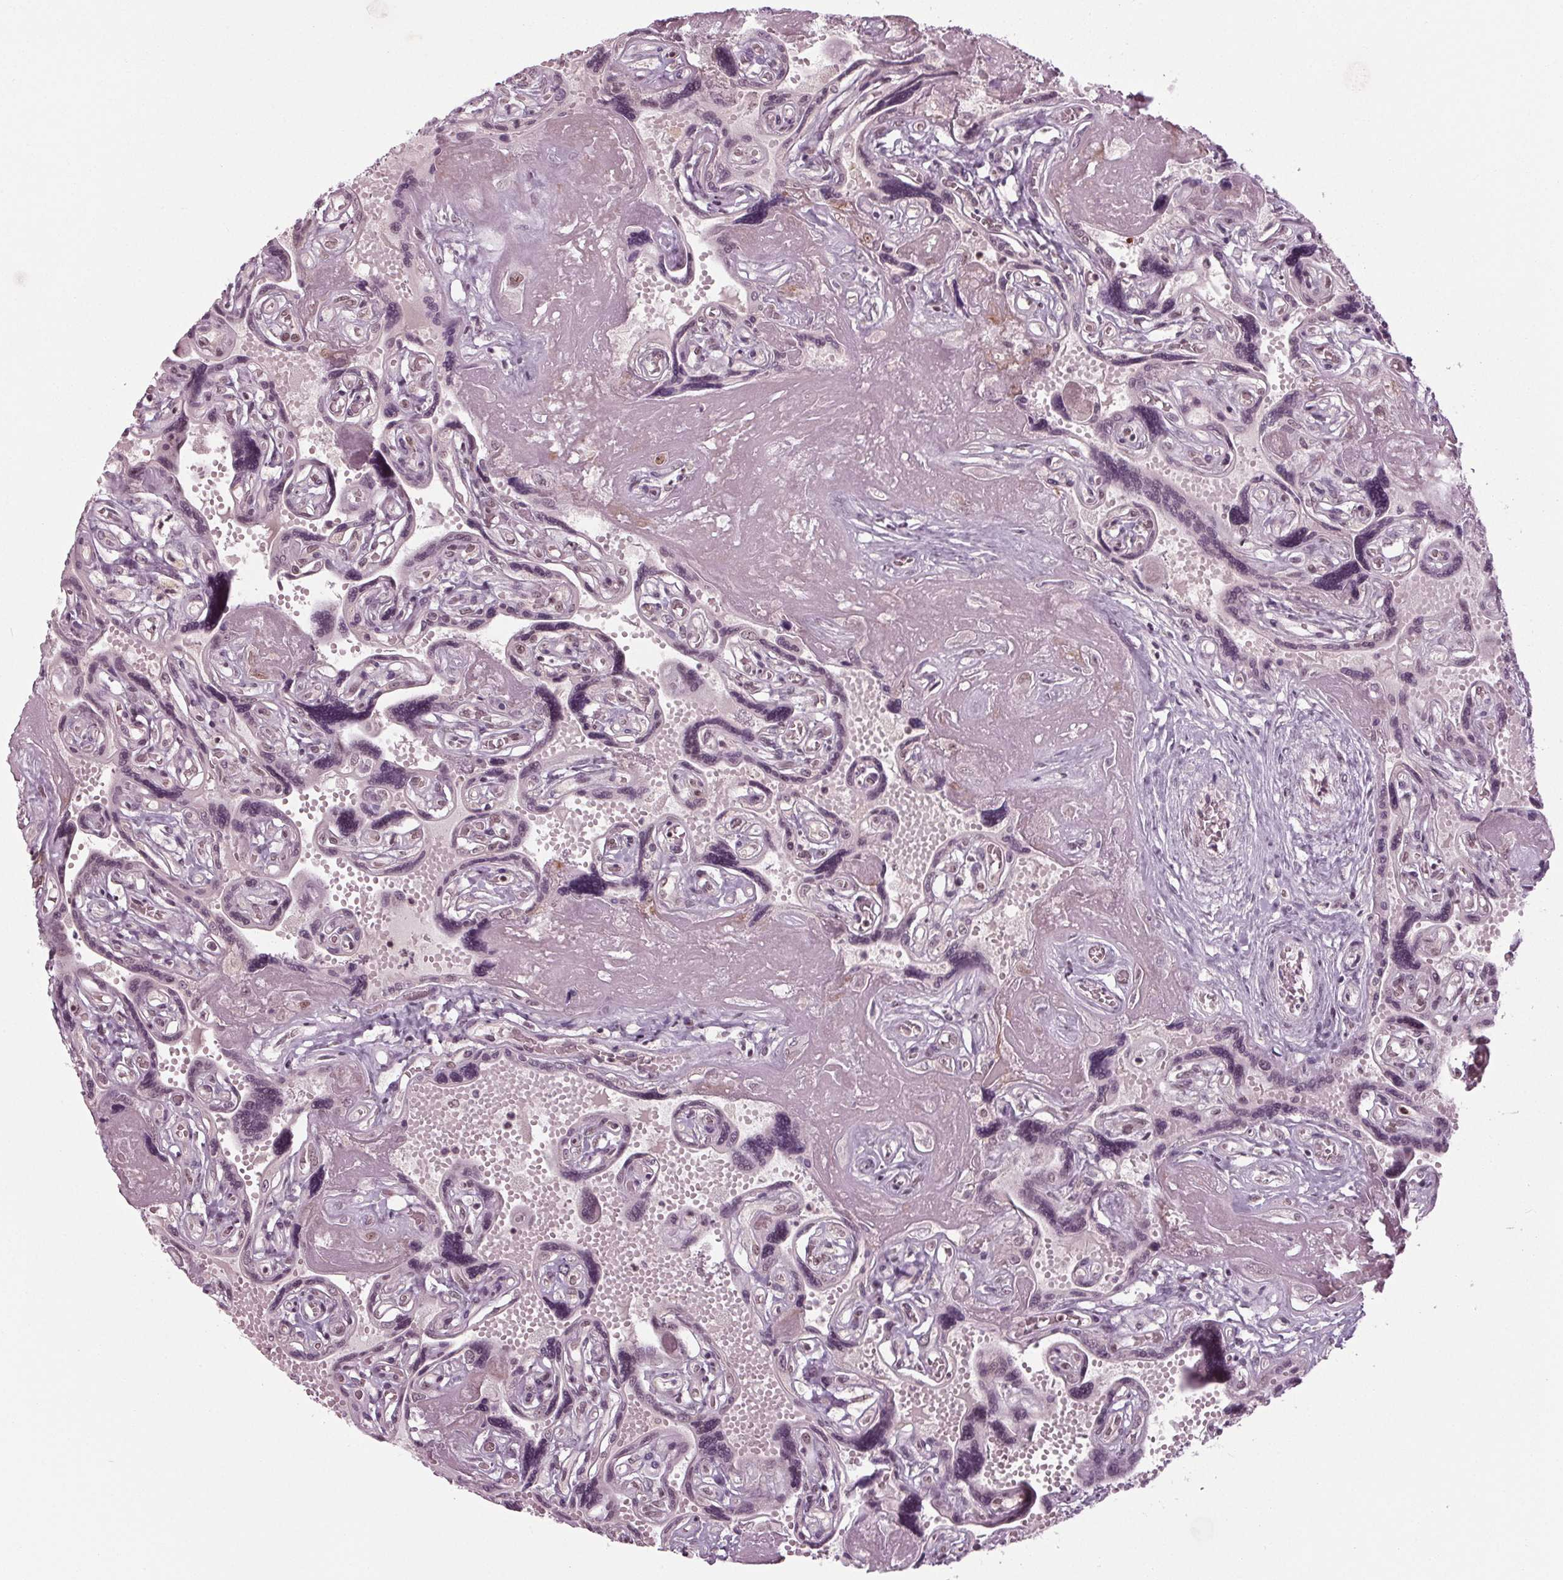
{"staining": {"intensity": "moderate", "quantity": ">75%", "location": "nuclear"}, "tissue": "placenta", "cell_type": "Decidual cells", "image_type": "normal", "snomed": [{"axis": "morphology", "description": "Normal tissue, NOS"}, {"axis": "topography", "description": "Placenta"}], "caption": "This is an image of immunohistochemistry staining of benign placenta, which shows moderate positivity in the nuclear of decidual cells.", "gene": "DDX41", "patient": {"sex": "female", "age": 32}}